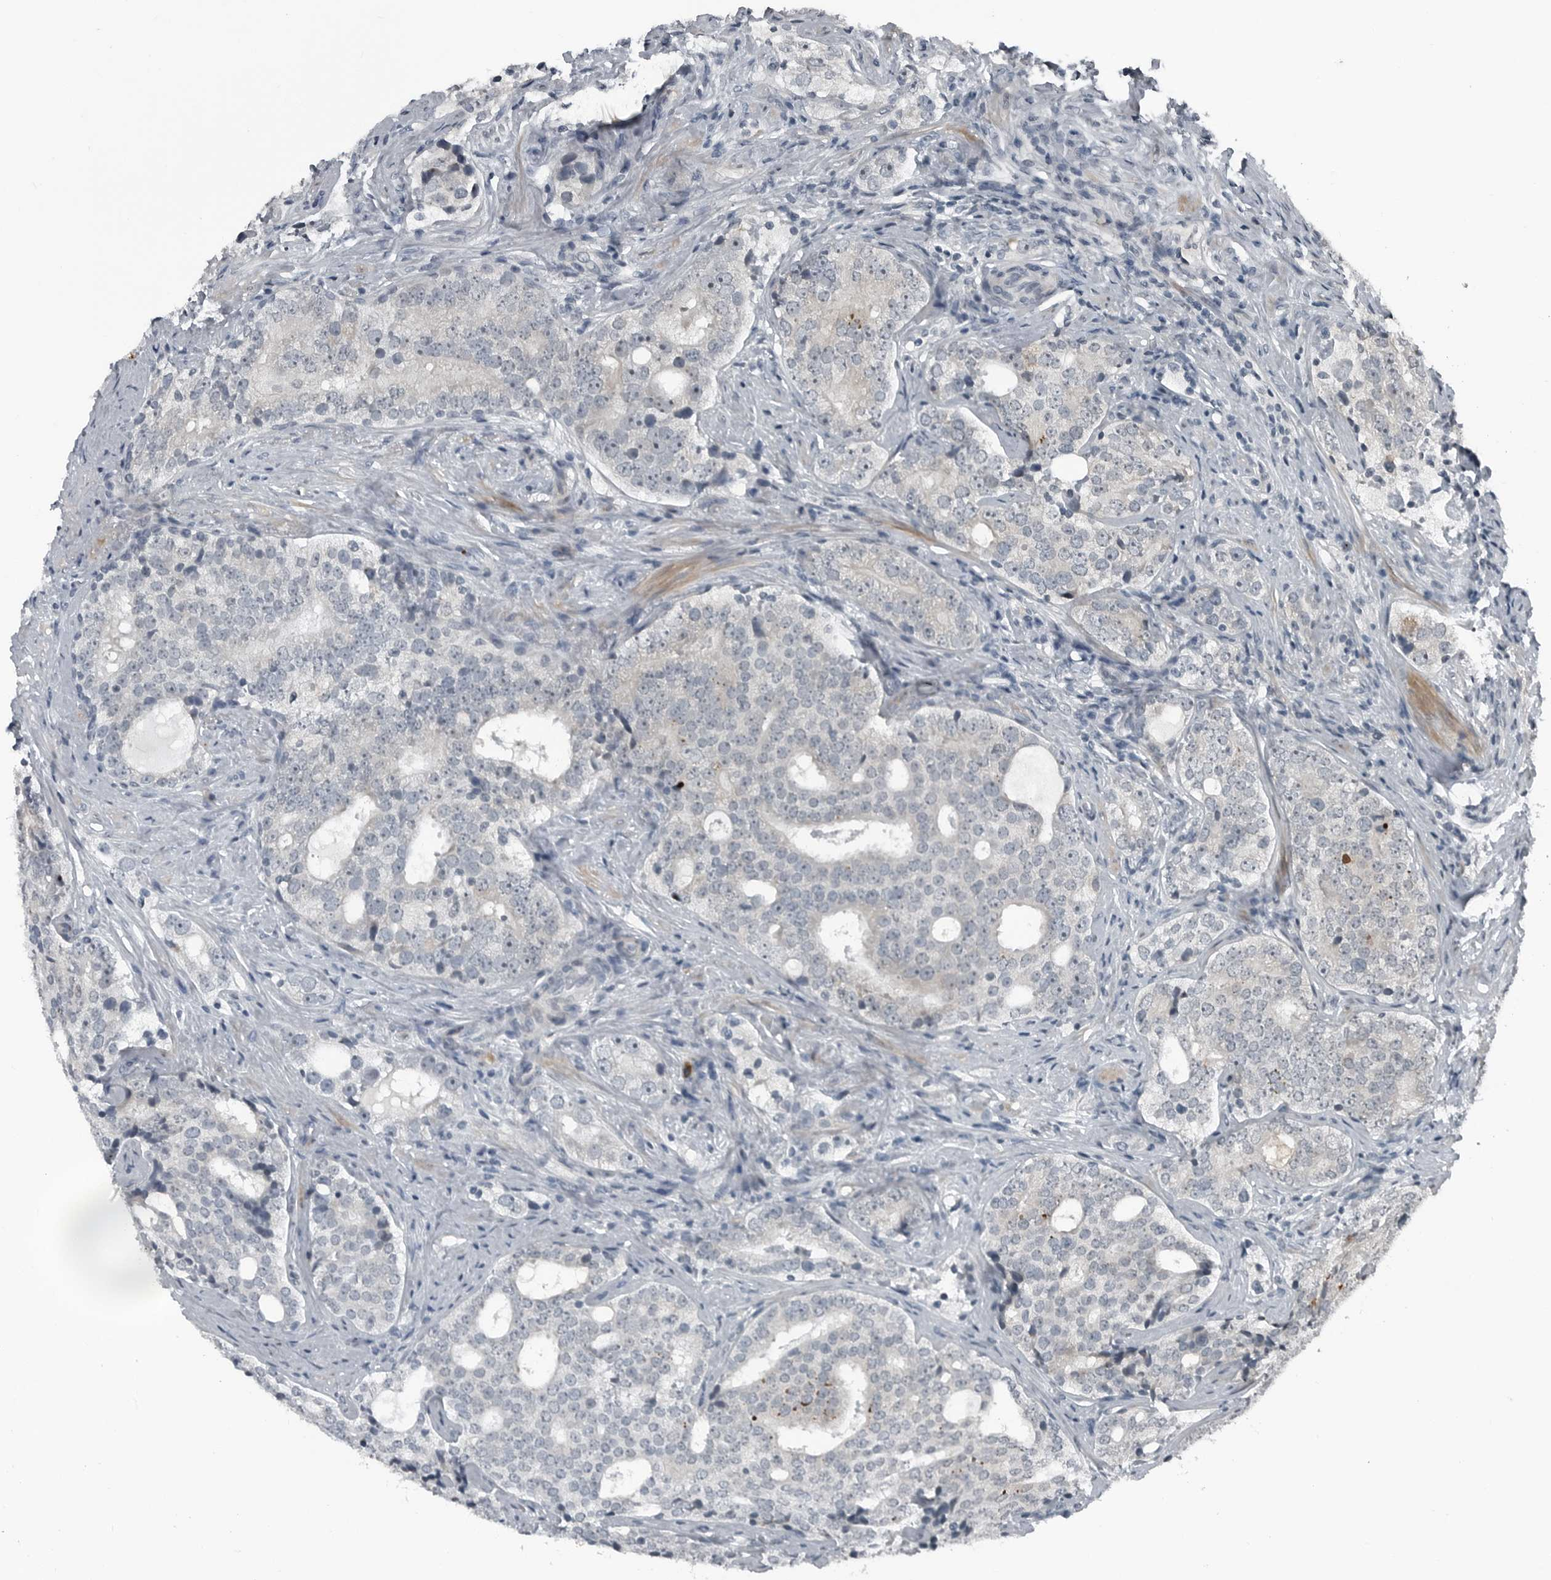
{"staining": {"intensity": "negative", "quantity": "none", "location": "none"}, "tissue": "prostate cancer", "cell_type": "Tumor cells", "image_type": "cancer", "snomed": [{"axis": "morphology", "description": "Adenocarcinoma, High grade"}, {"axis": "topography", "description": "Prostate"}], "caption": "Tumor cells are negative for protein expression in human prostate cancer.", "gene": "DNAAF11", "patient": {"sex": "male", "age": 56}}